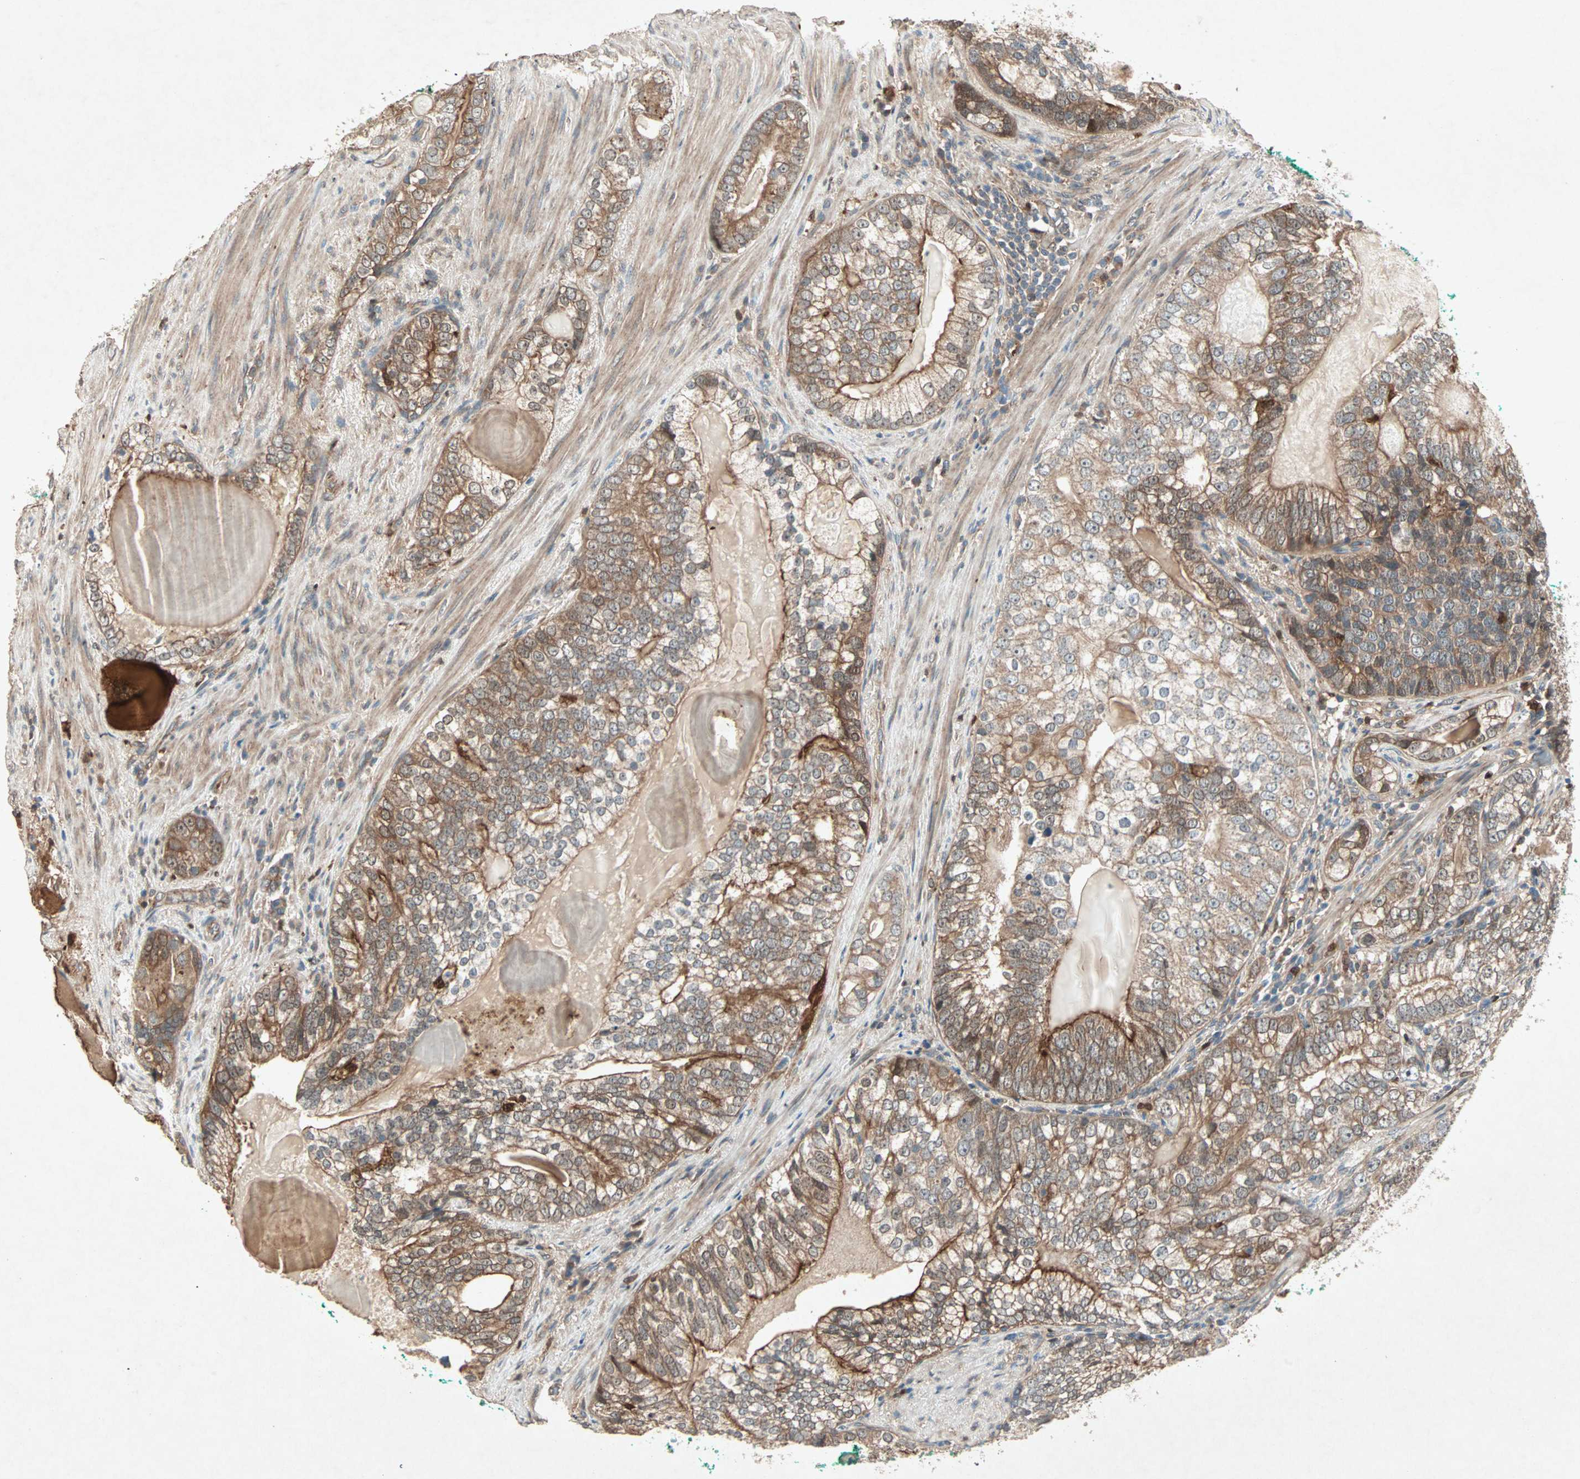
{"staining": {"intensity": "moderate", "quantity": "25%-75%", "location": "cytoplasmic/membranous"}, "tissue": "prostate cancer", "cell_type": "Tumor cells", "image_type": "cancer", "snomed": [{"axis": "morphology", "description": "Adenocarcinoma, High grade"}, {"axis": "topography", "description": "Prostate"}], "caption": "Immunohistochemical staining of prostate adenocarcinoma (high-grade) shows medium levels of moderate cytoplasmic/membranous protein positivity in approximately 25%-75% of tumor cells.", "gene": "SDSL", "patient": {"sex": "male", "age": 66}}